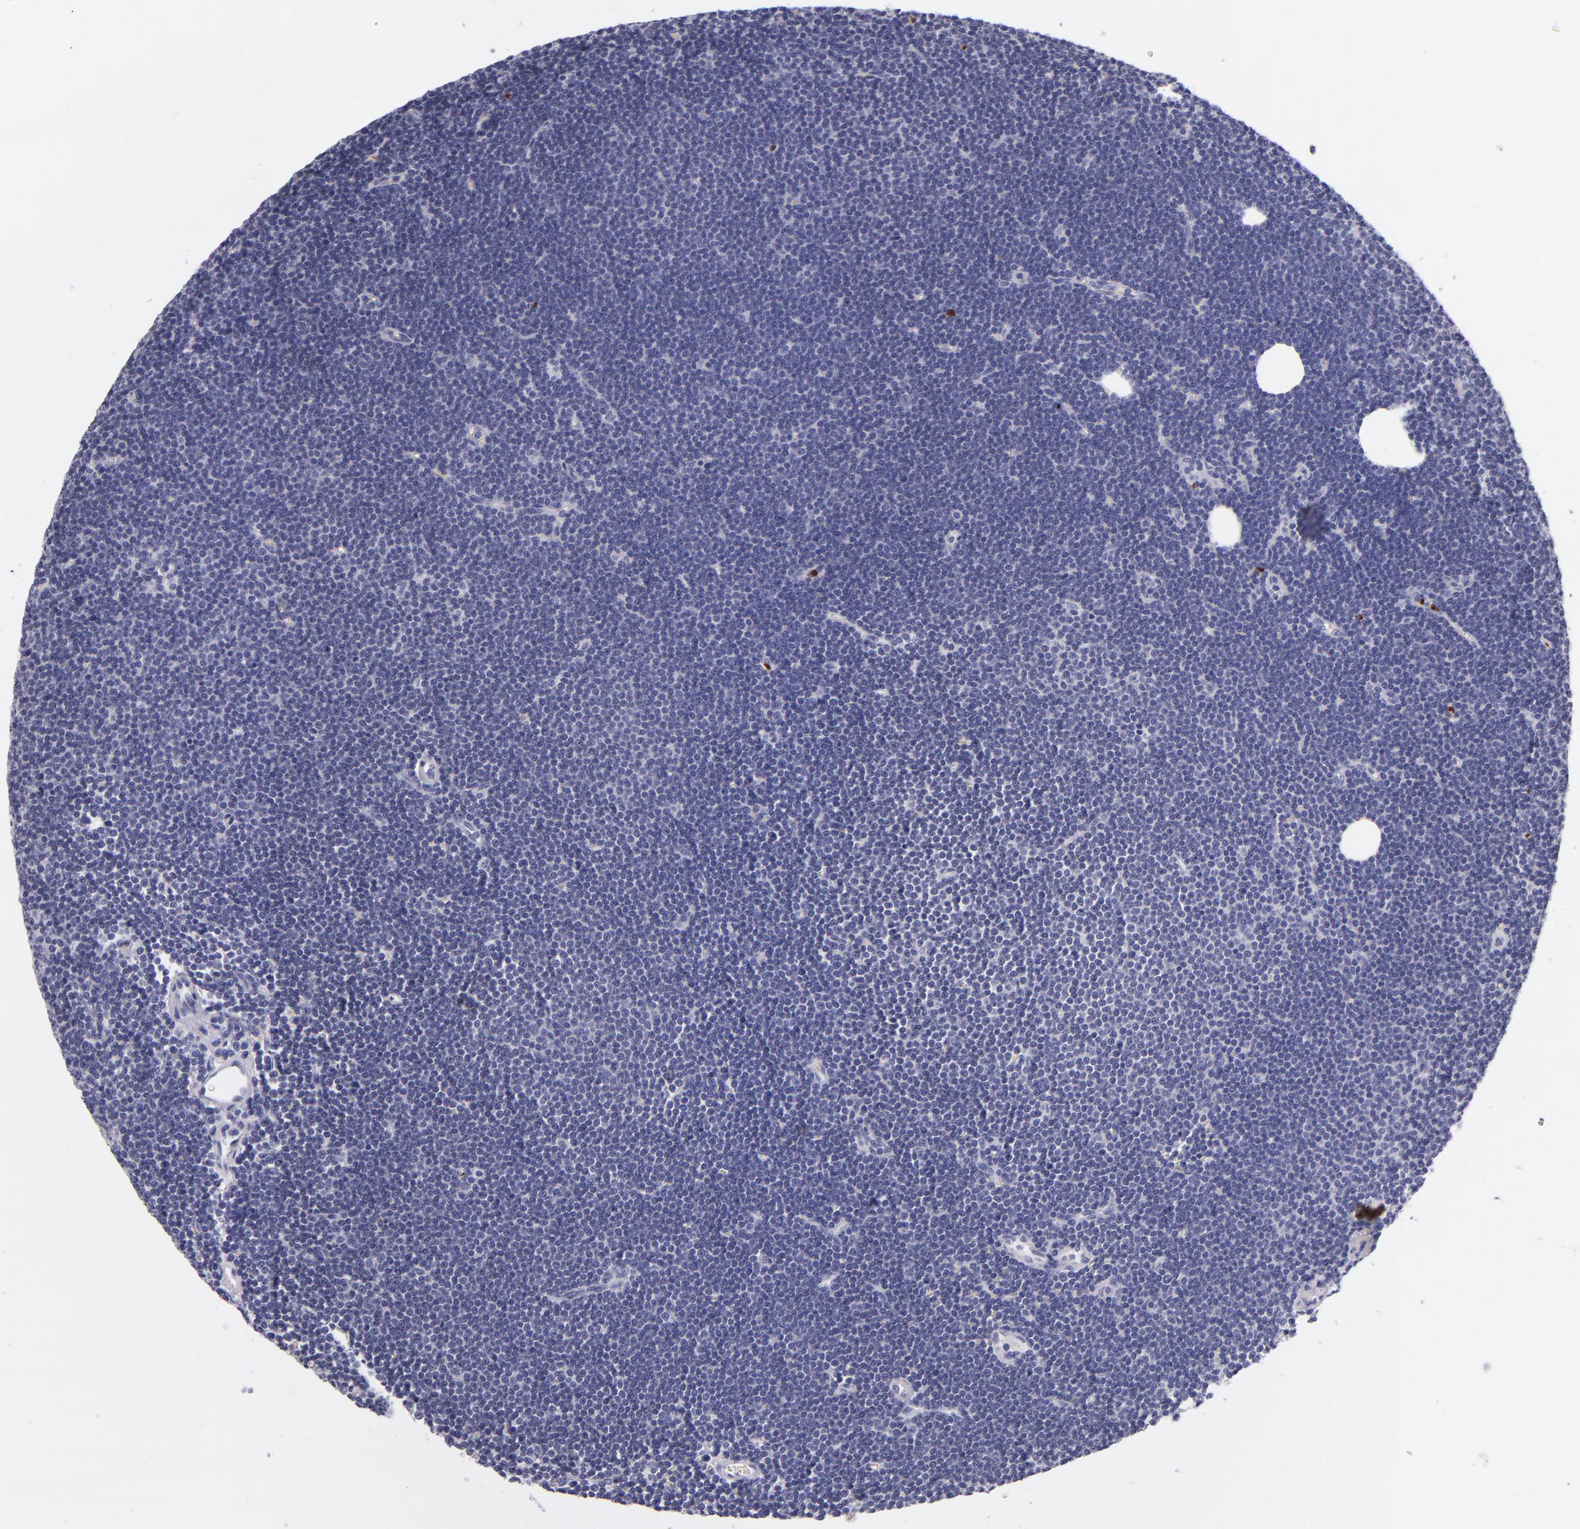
{"staining": {"intensity": "negative", "quantity": "none", "location": "none"}, "tissue": "lymphoma", "cell_type": "Tumor cells", "image_type": "cancer", "snomed": [{"axis": "morphology", "description": "Malignant lymphoma, non-Hodgkin's type, Low grade"}, {"axis": "topography", "description": "Lymph node"}], "caption": "There is no significant staining in tumor cells of lymphoma.", "gene": "CDH3", "patient": {"sex": "female", "age": 73}}